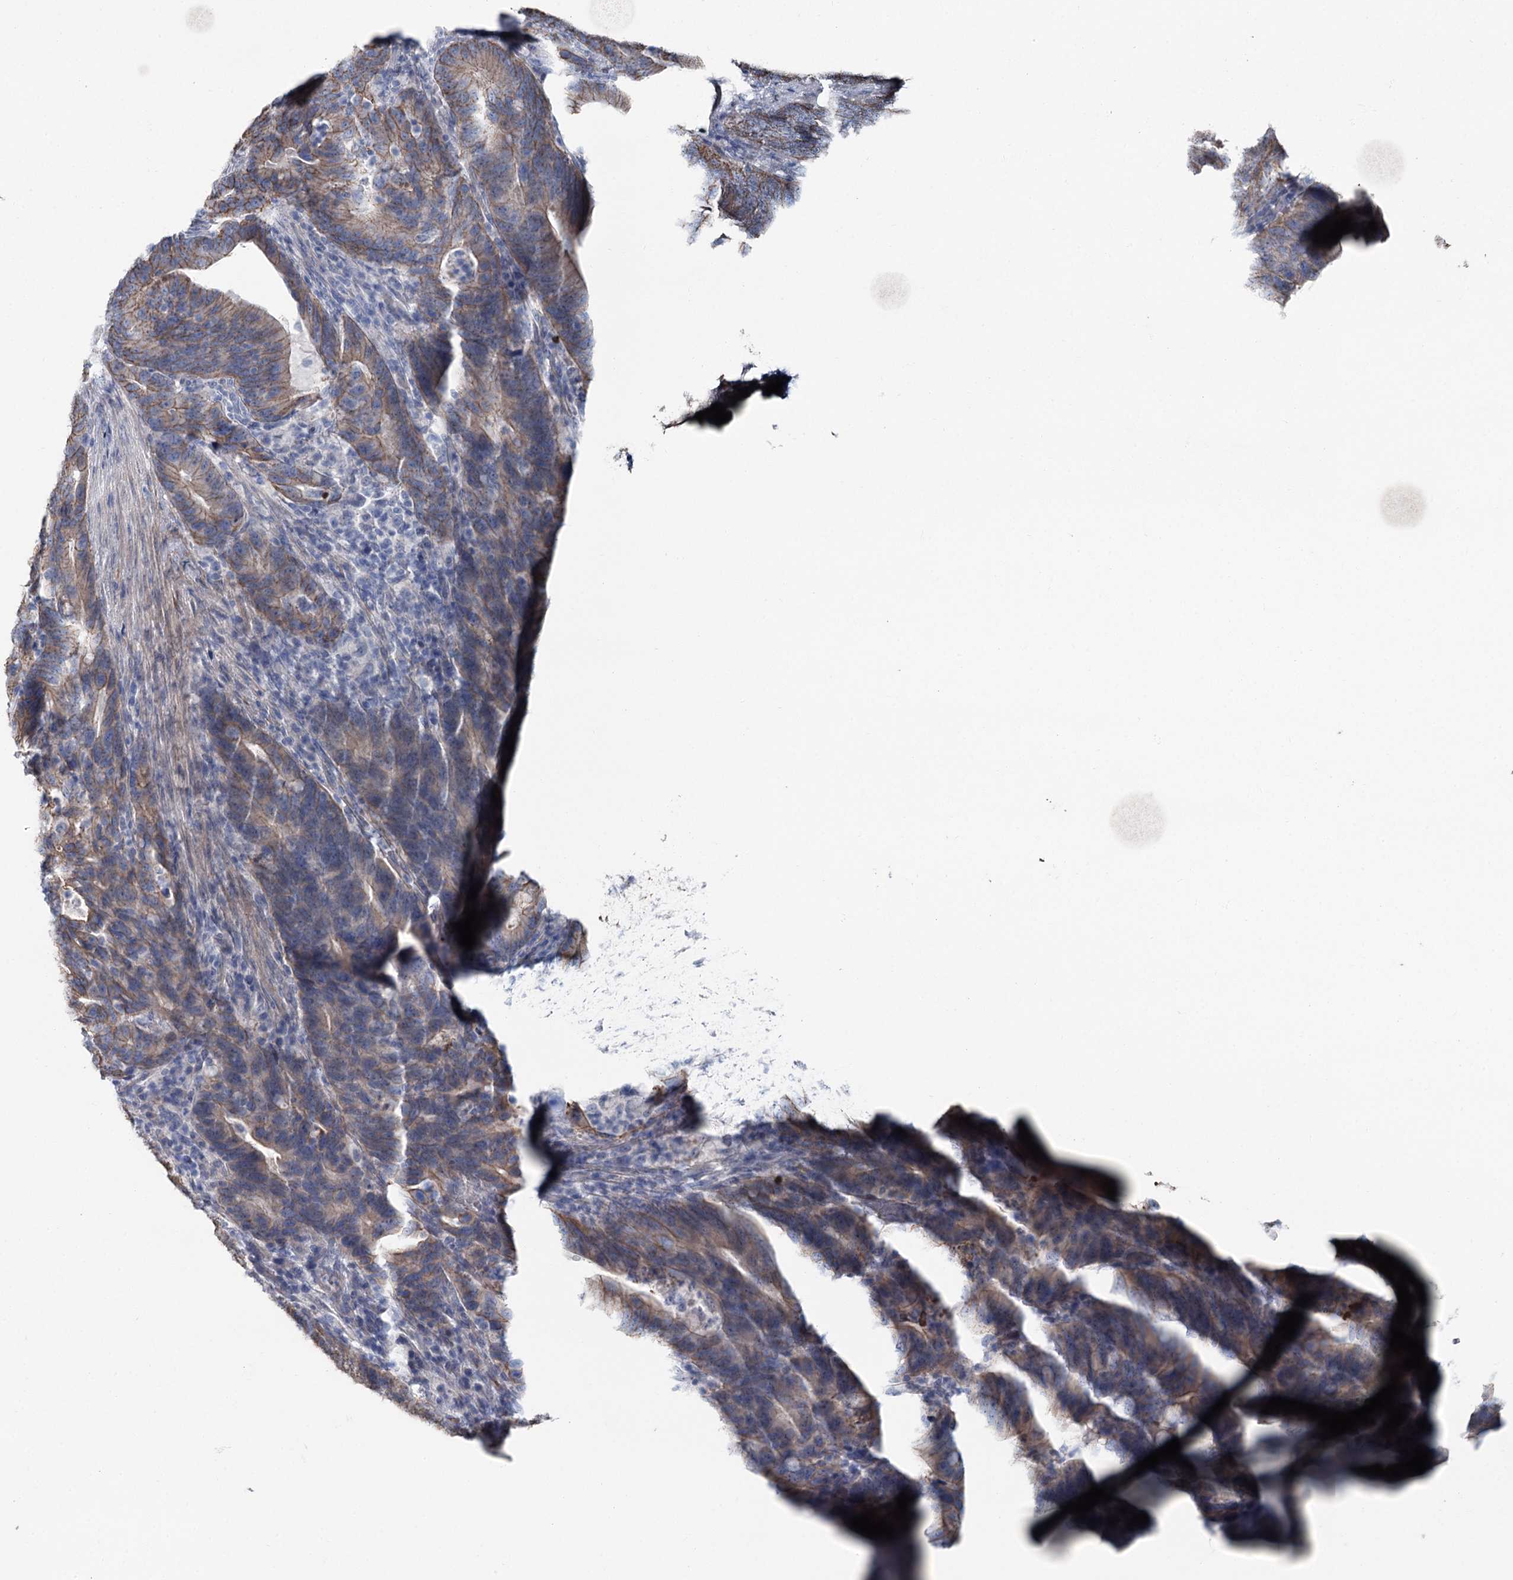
{"staining": {"intensity": "moderate", "quantity": "25%-75%", "location": "cytoplasmic/membranous"}, "tissue": "colorectal cancer", "cell_type": "Tumor cells", "image_type": "cancer", "snomed": [{"axis": "morphology", "description": "Adenocarcinoma, NOS"}, {"axis": "topography", "description": "Colon"}], "caption": "An IHC photomicrograph of tumor tissue is shown. Protein staining in brown shows moderate cytoplasmic/membranous positivity in colorectal cancer (adenocarcinoma) within tumor cells. The staining was performed using DAB to visualize the protein expression in brown, while the nuclei were stained in blue with hematoxylin (Magnification: 20x).", "gene": "FAM120B", "patient": {"sex": "female", "age": 66}}